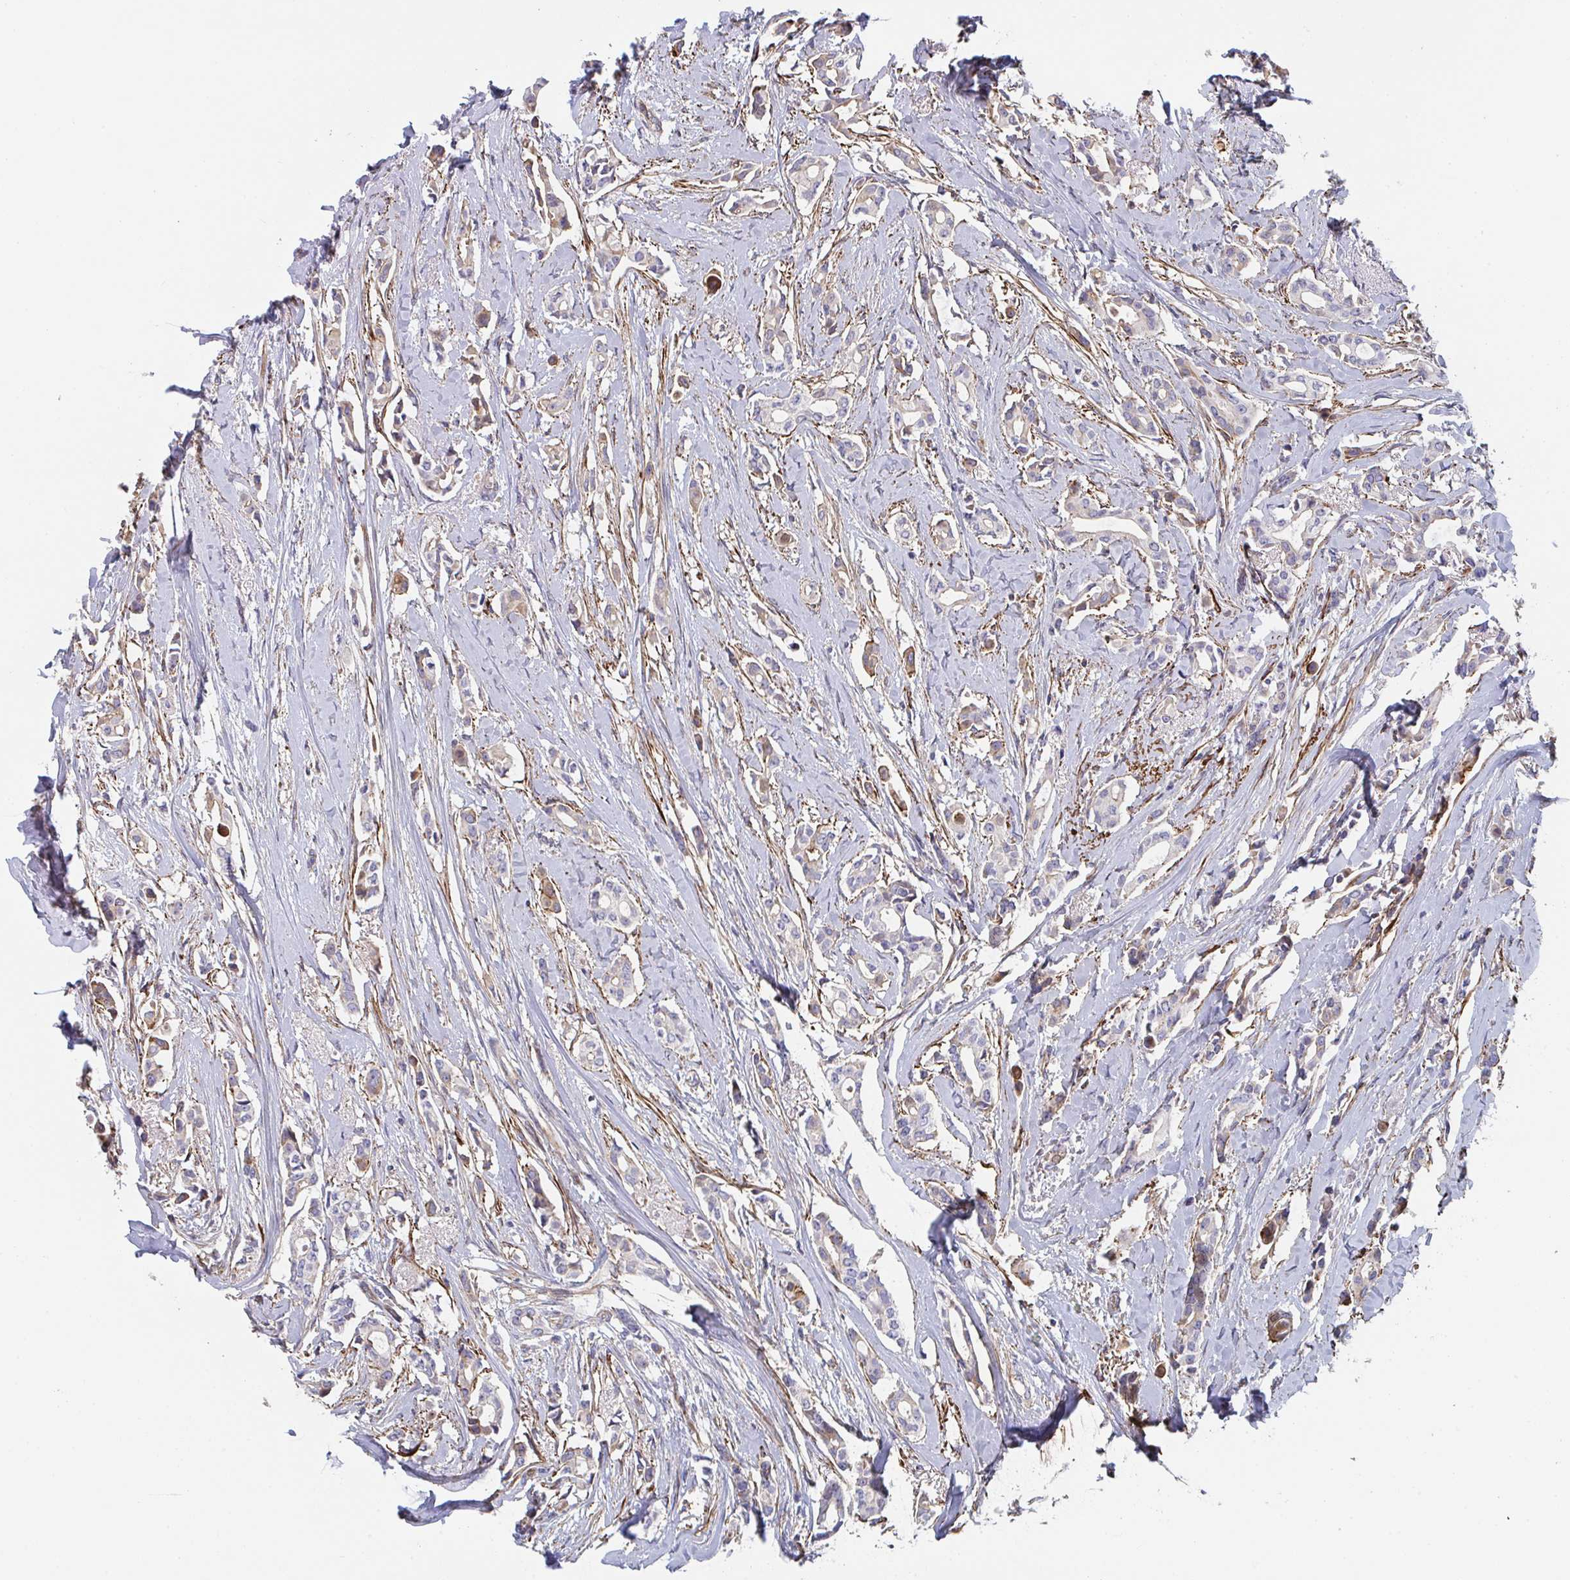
{"staining": {"intensity": "moderate", "quantity": "<25%", "location": "cytoplasmic/membranous"}, "tissue": "breast cancer", "cell_type": "Tumor cells", "image_type": "cancer", "snomed": [{"axis": "morphology", "description": "Duct carcinoma"}, {"axis": "topography", "description": "Breast"}], "caption": "Brown immunohistochemical staining in breast cancer displays moderate cytoplasmic/membranous positivity in approximately <25% of tumor cells.", "gene": "FZD2", "patient": {"sex": "female", "age": 64}}